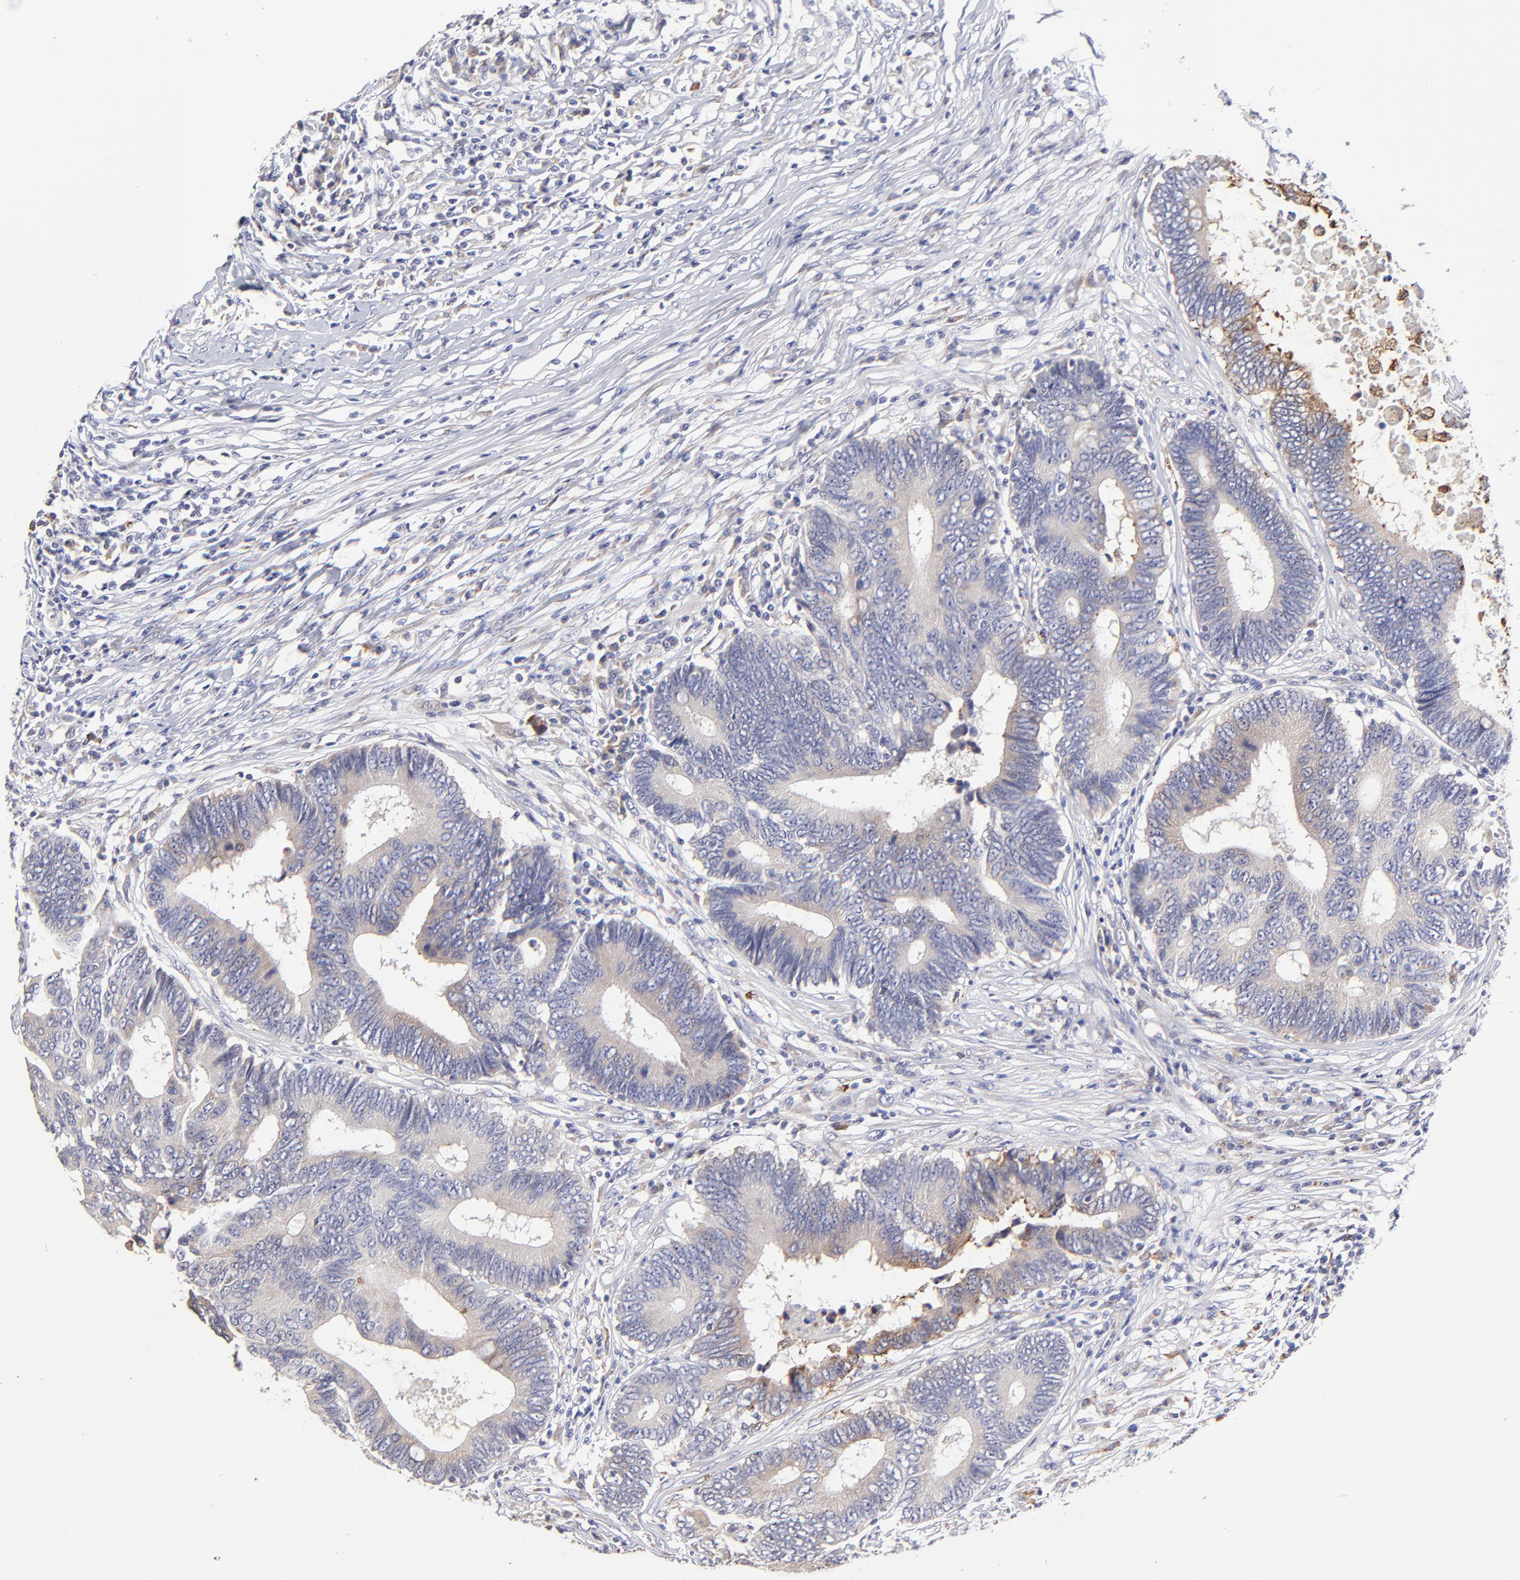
{"staining": {"intensity": "weak", "quantity": ">75%", "location": "cytoplasmic/membranous"}, "tissue": "colorectal cancer", "cell_type": "Tumor cells", "image_type": "cancer", "snomed": [{"axis": "morphology", "description": "Adenocarcinoma, NOS"}, {"axis": "topography", "description": "Colon"}], "caption": "Immunohistochemical staining of colorectal cancer displays weak cytoplasmic/membranous protein positivity in approximately >75% of tumor cells.", "gene": "GCSAM", "patient": {"sex": "female", "age": 78}}